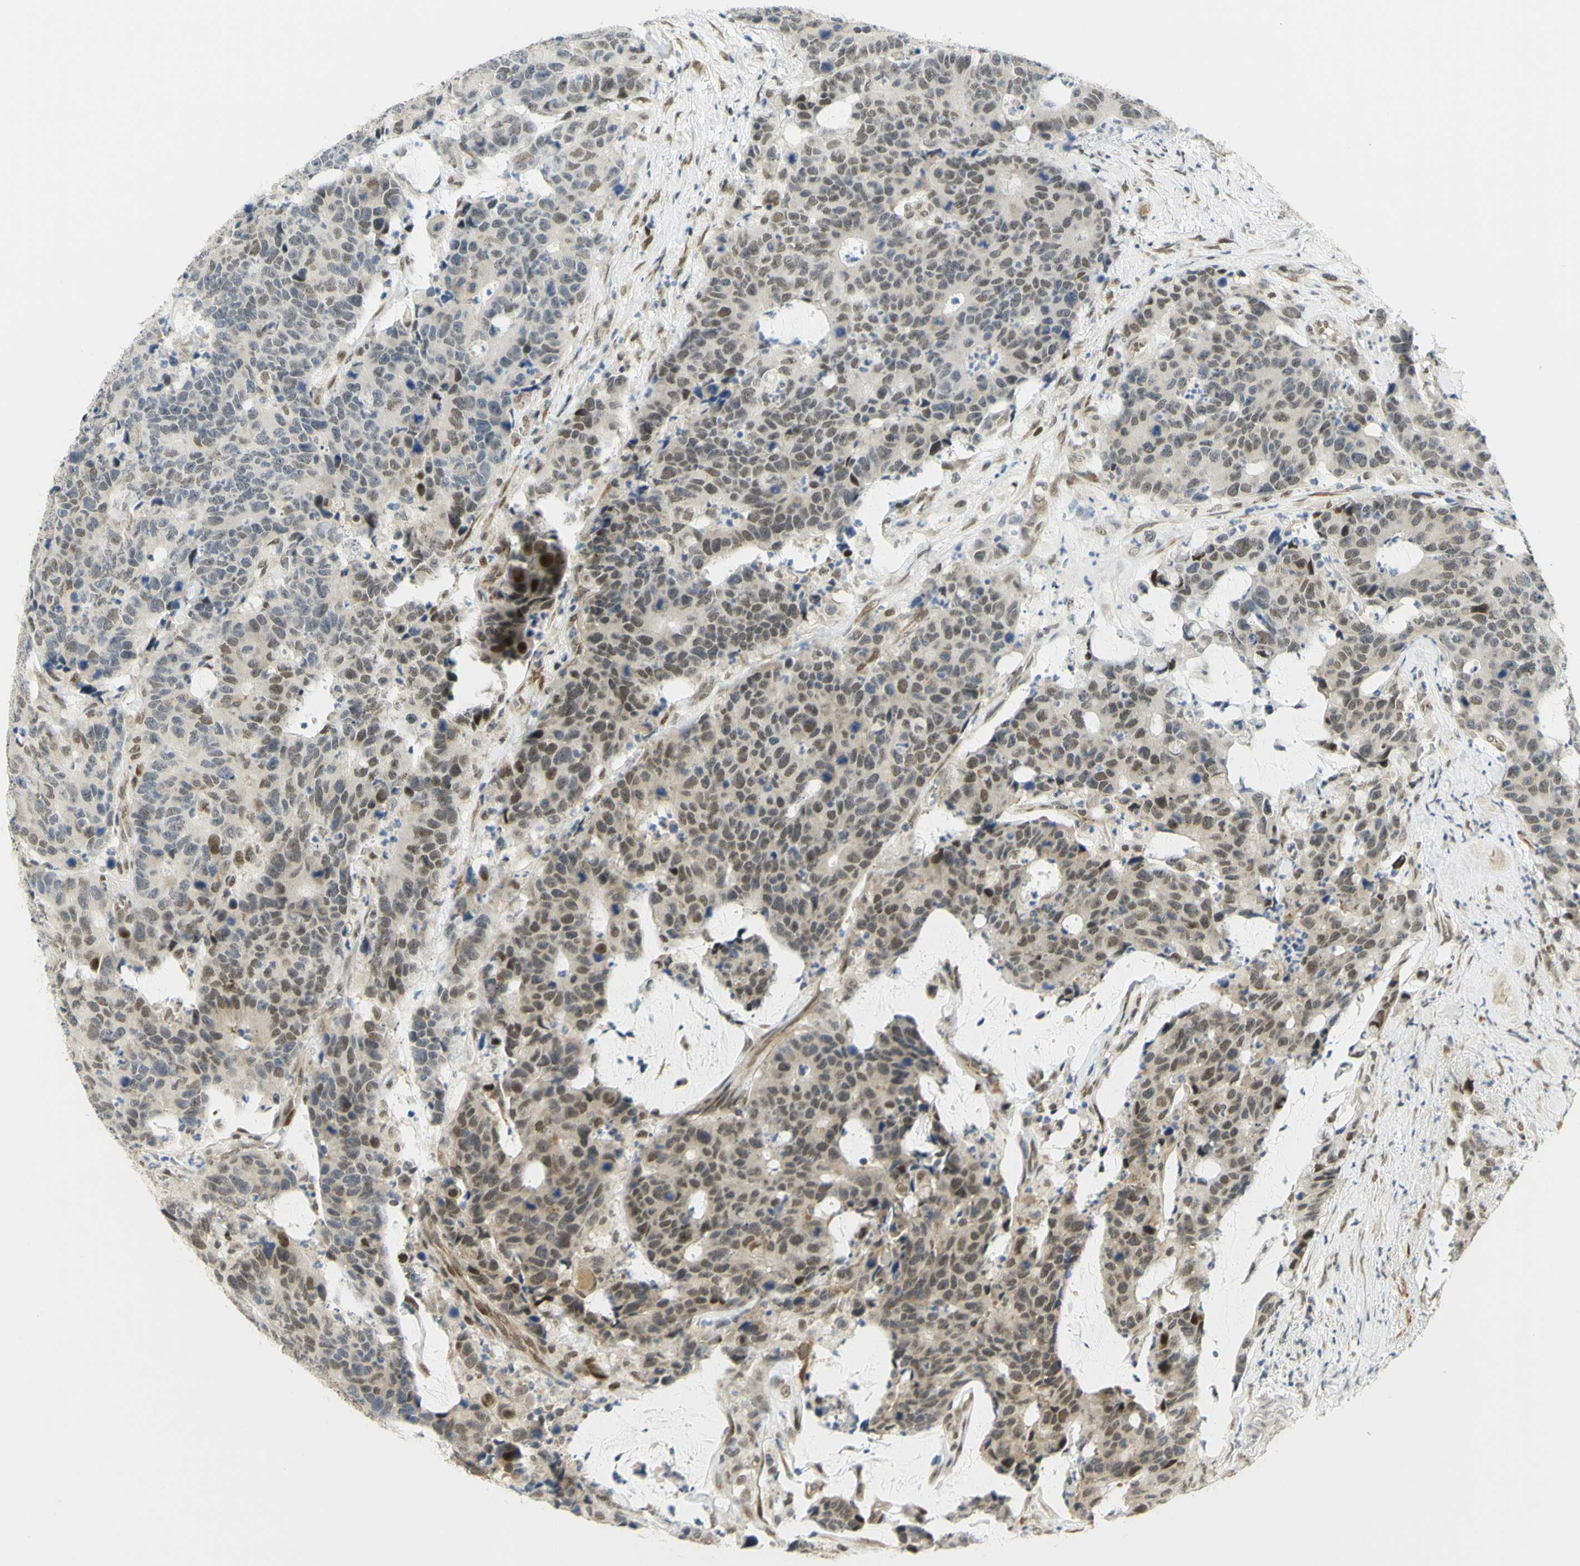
{"staining": {"intensity": "moderate", "quantity": "25%-75%", "location": "nuclear"}, "tissue": "colorectal cancer", "cell_type": "Tumor cells", "image_type": "cancer", "snomed": [{"axis": "morphology", "description": "Adenocarcinoma, NOS"}, {"axis": "topography", "description": "Colon"}], "caption": "Immunohistochemical staining of adenocarcinoma (colorectal) shows medium levels of moderate nuclear staining in about 25%-75% of tumor cells.", "gene": "DDX1", "patient": {"sex": "female", "age": 86}}